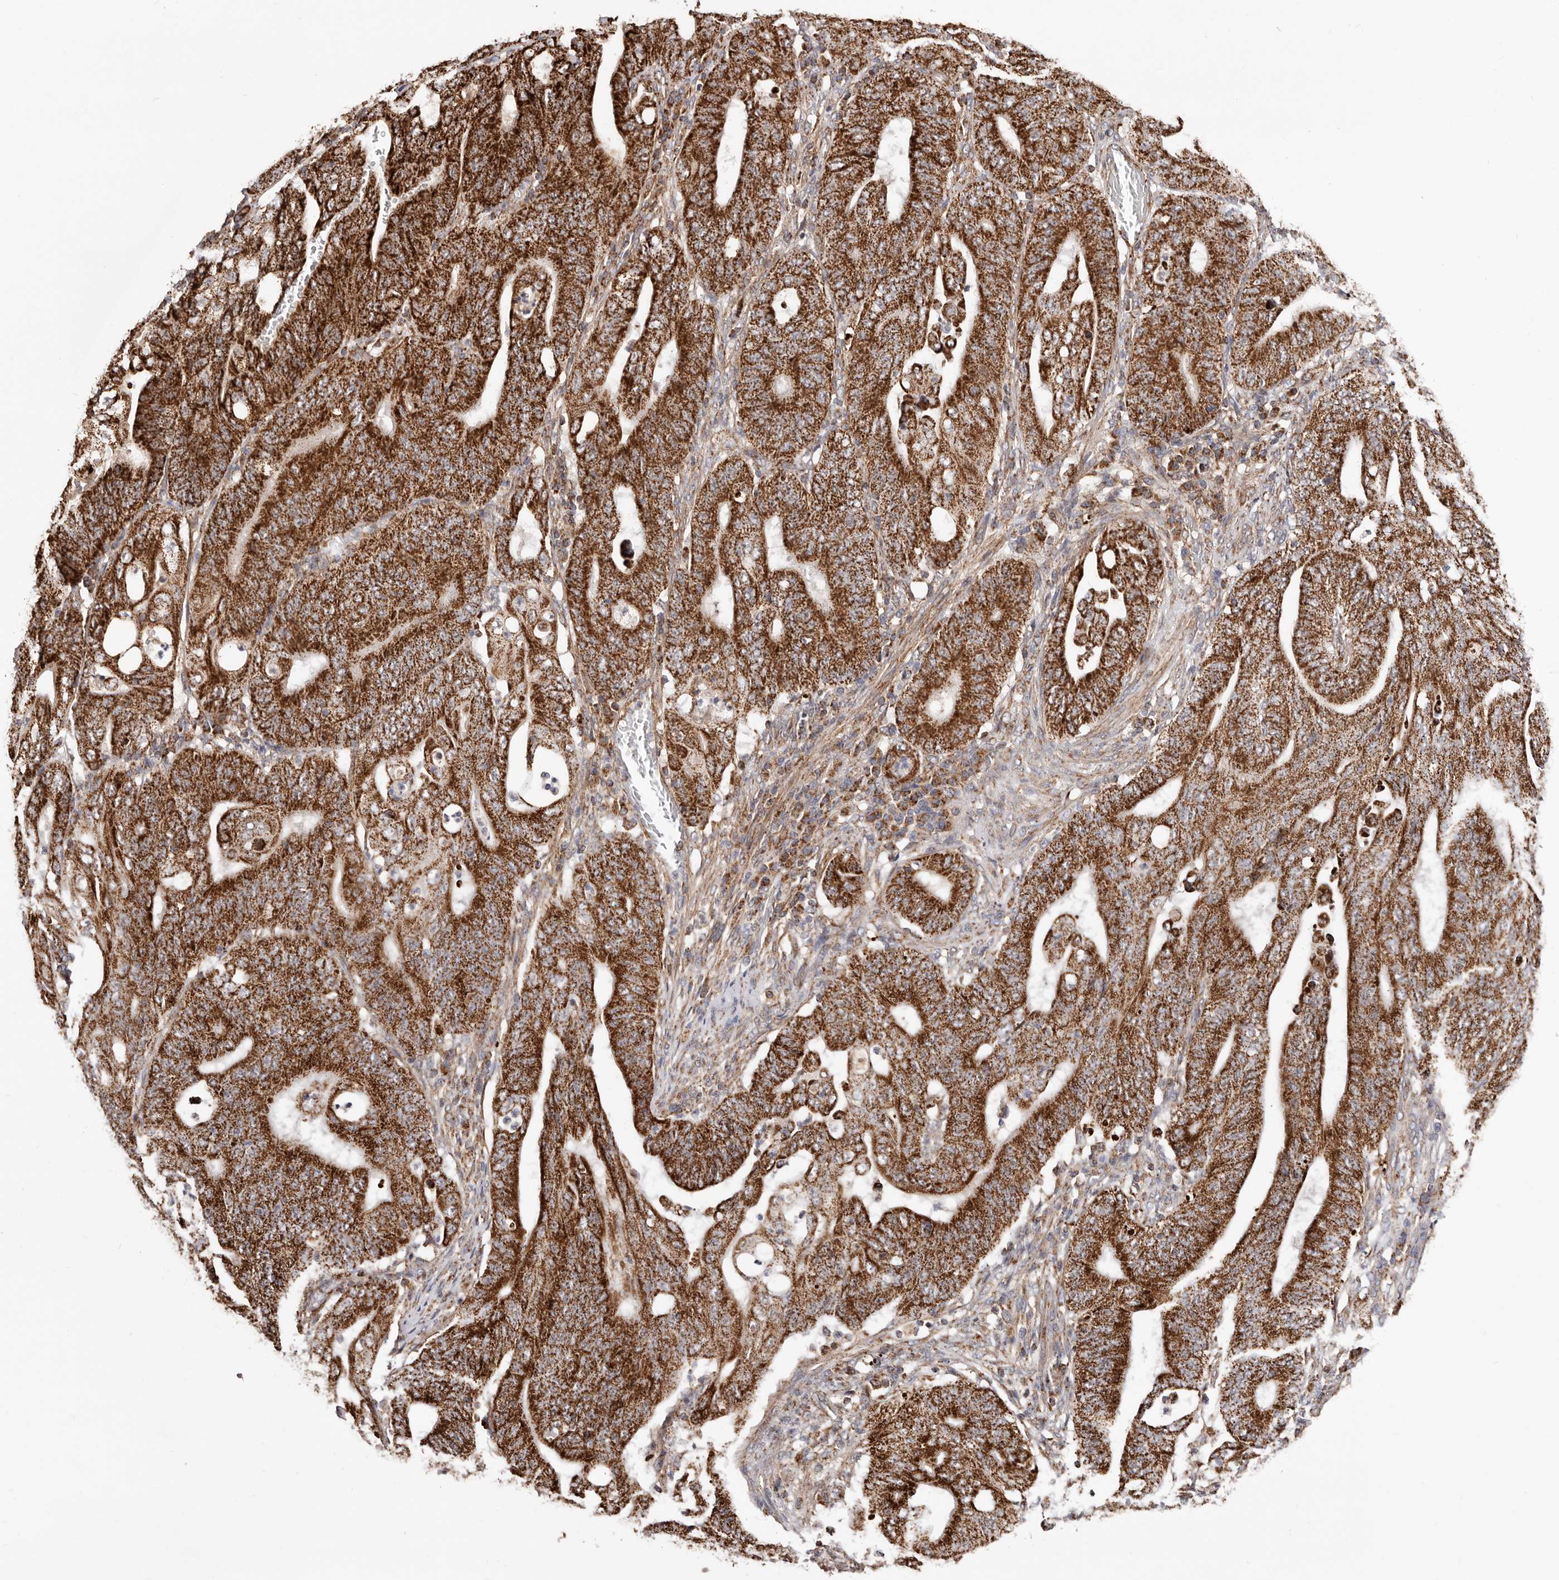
{"staining": {"intensity": "strong", "quantity": ">75%", "location": "cytoplasmic/membranous"}, "tissue": "stomach cancer", "cell_type": "Tumor cells", "image_type": "cancer", "snomed": [{"axis": "morphology", "description": "Adenocarcinoma, NOS"}, {"axis": "topography", "description": "Stomach"}], "caption": "Immunohistochemistry (IHC) image of neoplastic tissue: adenocarcinoma (stomach) stained using immunohistochemistry (IHC) demonstrates high levels of strong protein expression localized specifically in the cytoplasmic/membranous of tumor cells, appearing as a cytoplasmic/membranous brown color.", "gene": "PRKACB", "patient": {"sex": "female", "age": 73}}